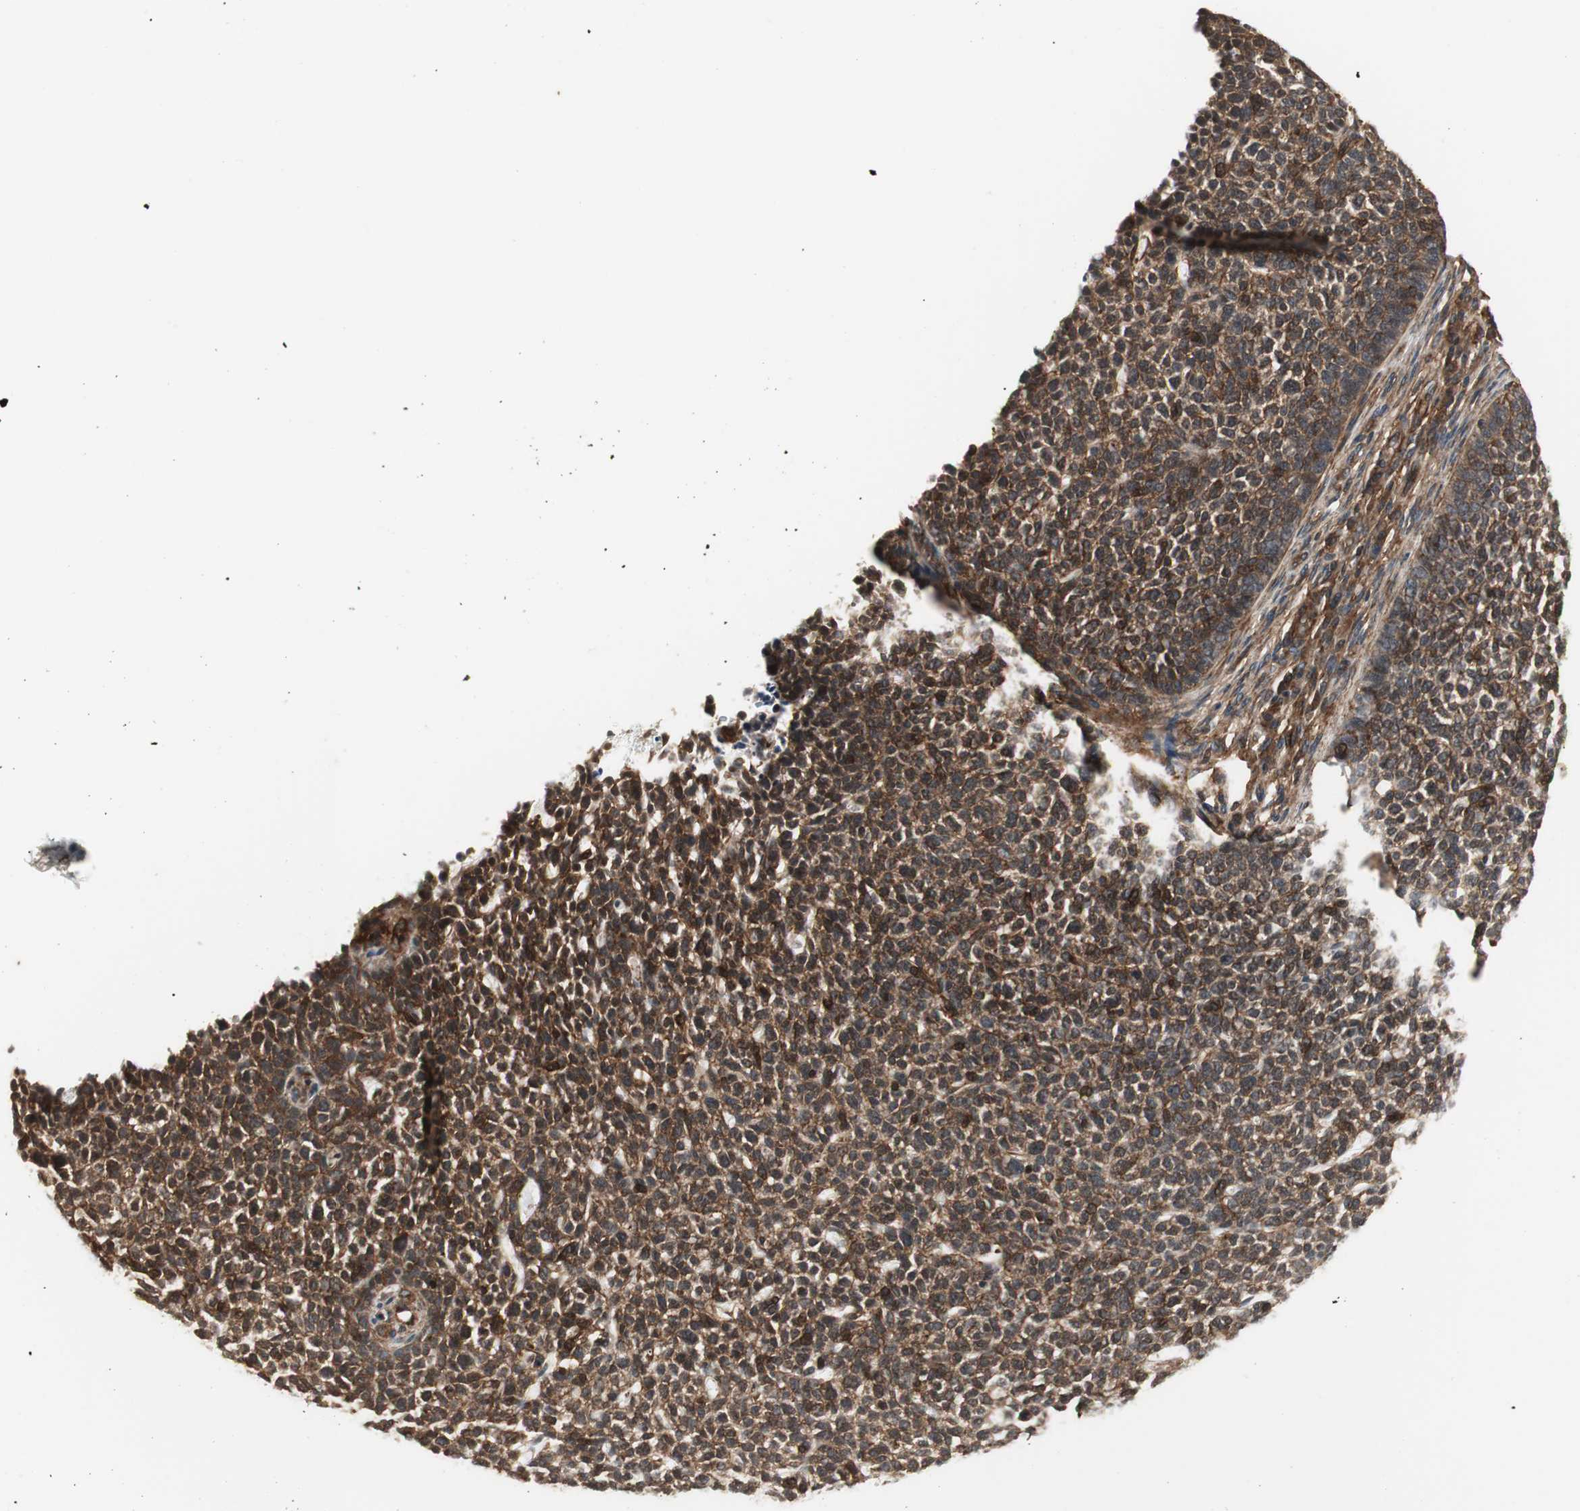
{"staining": {"intensity": "strong", "quantity": ">75%", "location": "cytoplasmic/membranous"}, "tissue": "skin cancer", "cell_type": "Tumor cells", "image_type": "cancer", "snomed": [{"axis": "morphology", "description": "Basal cell carcinoma"}, {"axis": "topography", "description": "Skin"}], "caption": "A high-resolution image shows immunohistochemistry staining of skin basal cell carcinoma, which demonstrates strong cytoplasmic/membranous positivity in approximately >75% of tumor cells. The staining is performed using DAB brown chromogen to label protein expression. The nuclei are counter-stained blue using hematoxylin.", "gene": "PTPN11", "patient": {"sex": "female", "age": 84}}